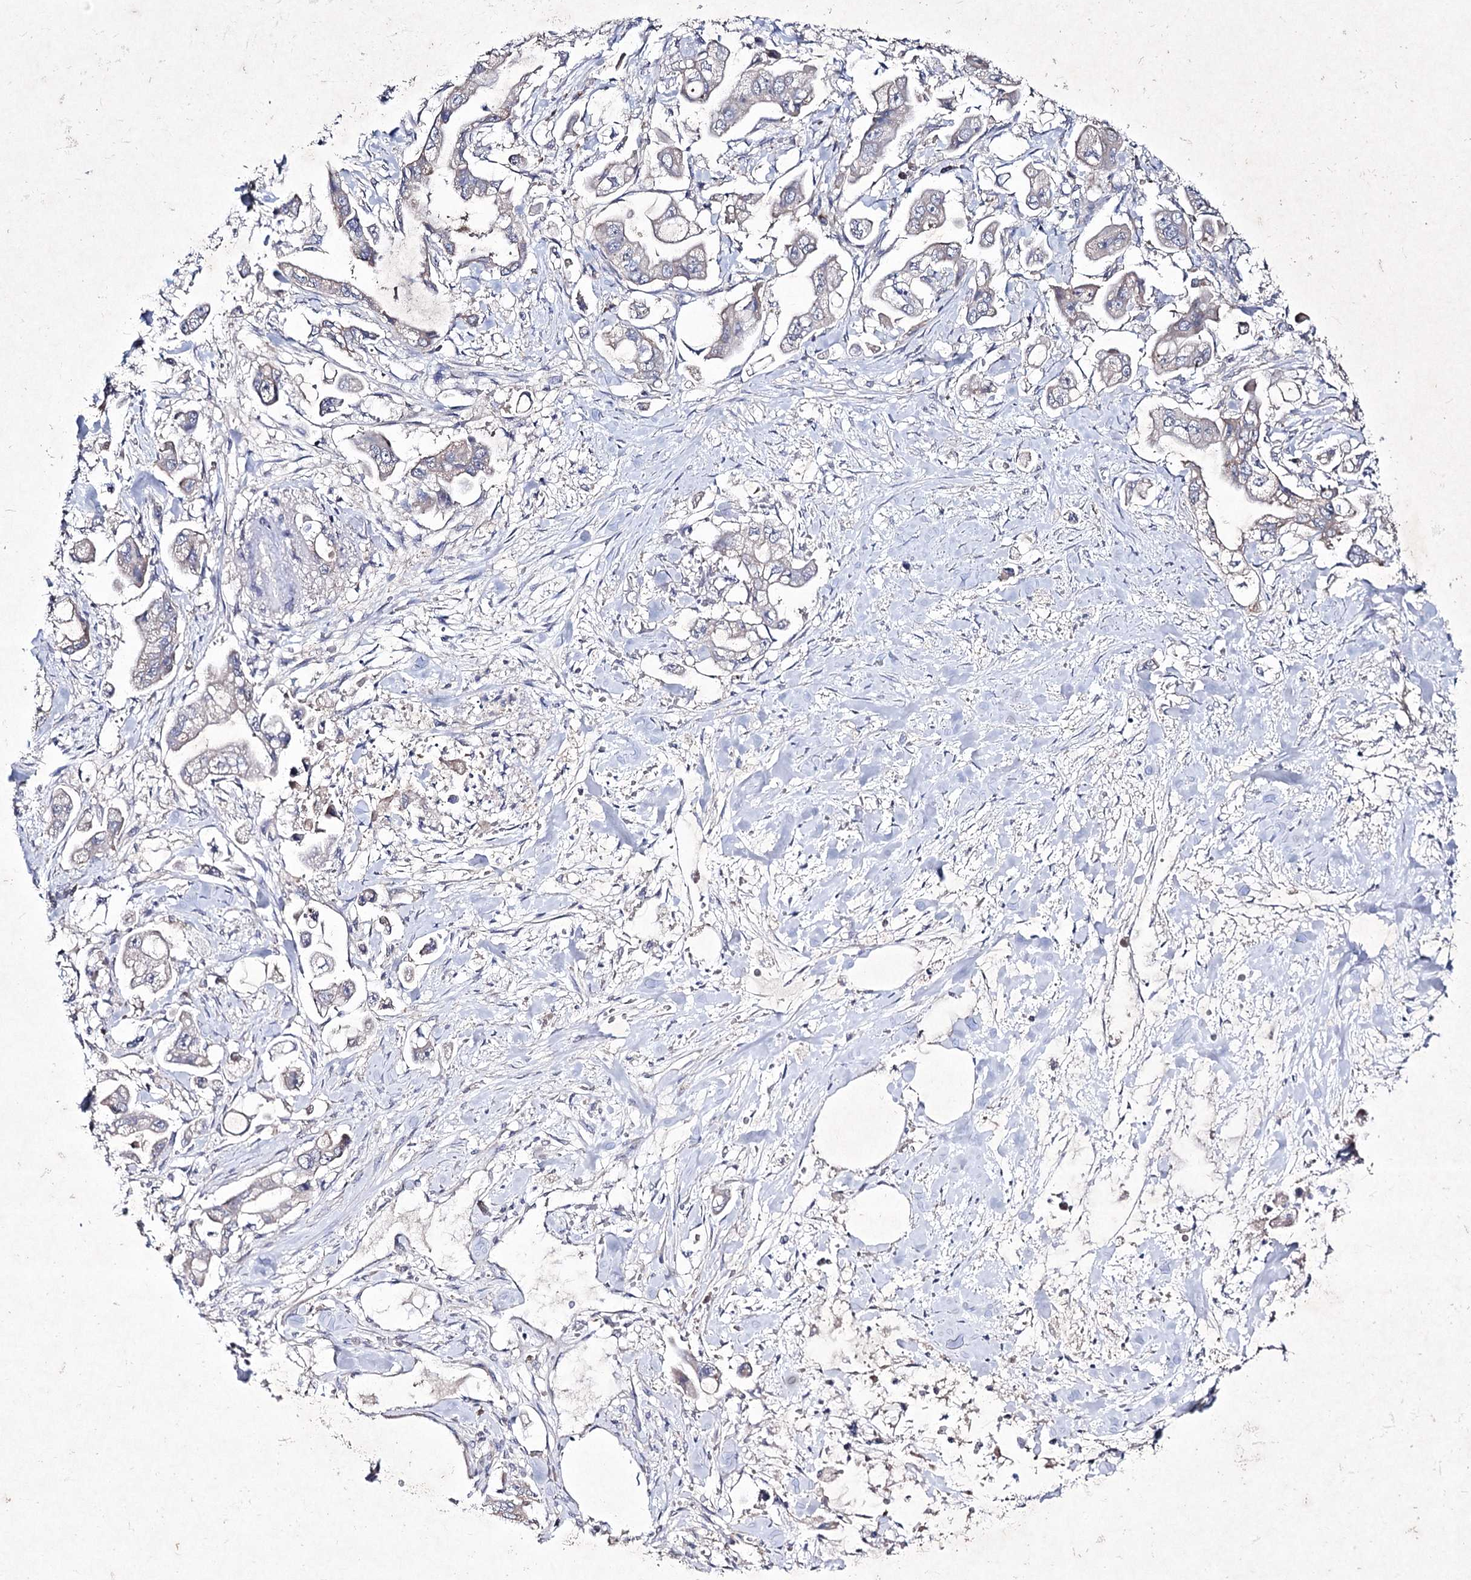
{"staining": {"intensity": "negative", "quantity": "none", "location": "none"}, "tissue": "stomach cancer", "cell_type": "Tumor cells", "image_type": "cancer", "snomed": [{"axis": "morphology", "description": "Adenocarcinoma, NOS"}, {"axis": "topography", "description": "Stomach"}], "caption": "Tumor cells show no significant protein positivity in stomach cancer.", "gene": "SEMA4G", "patient": {"sex": "male", "age": 62}}